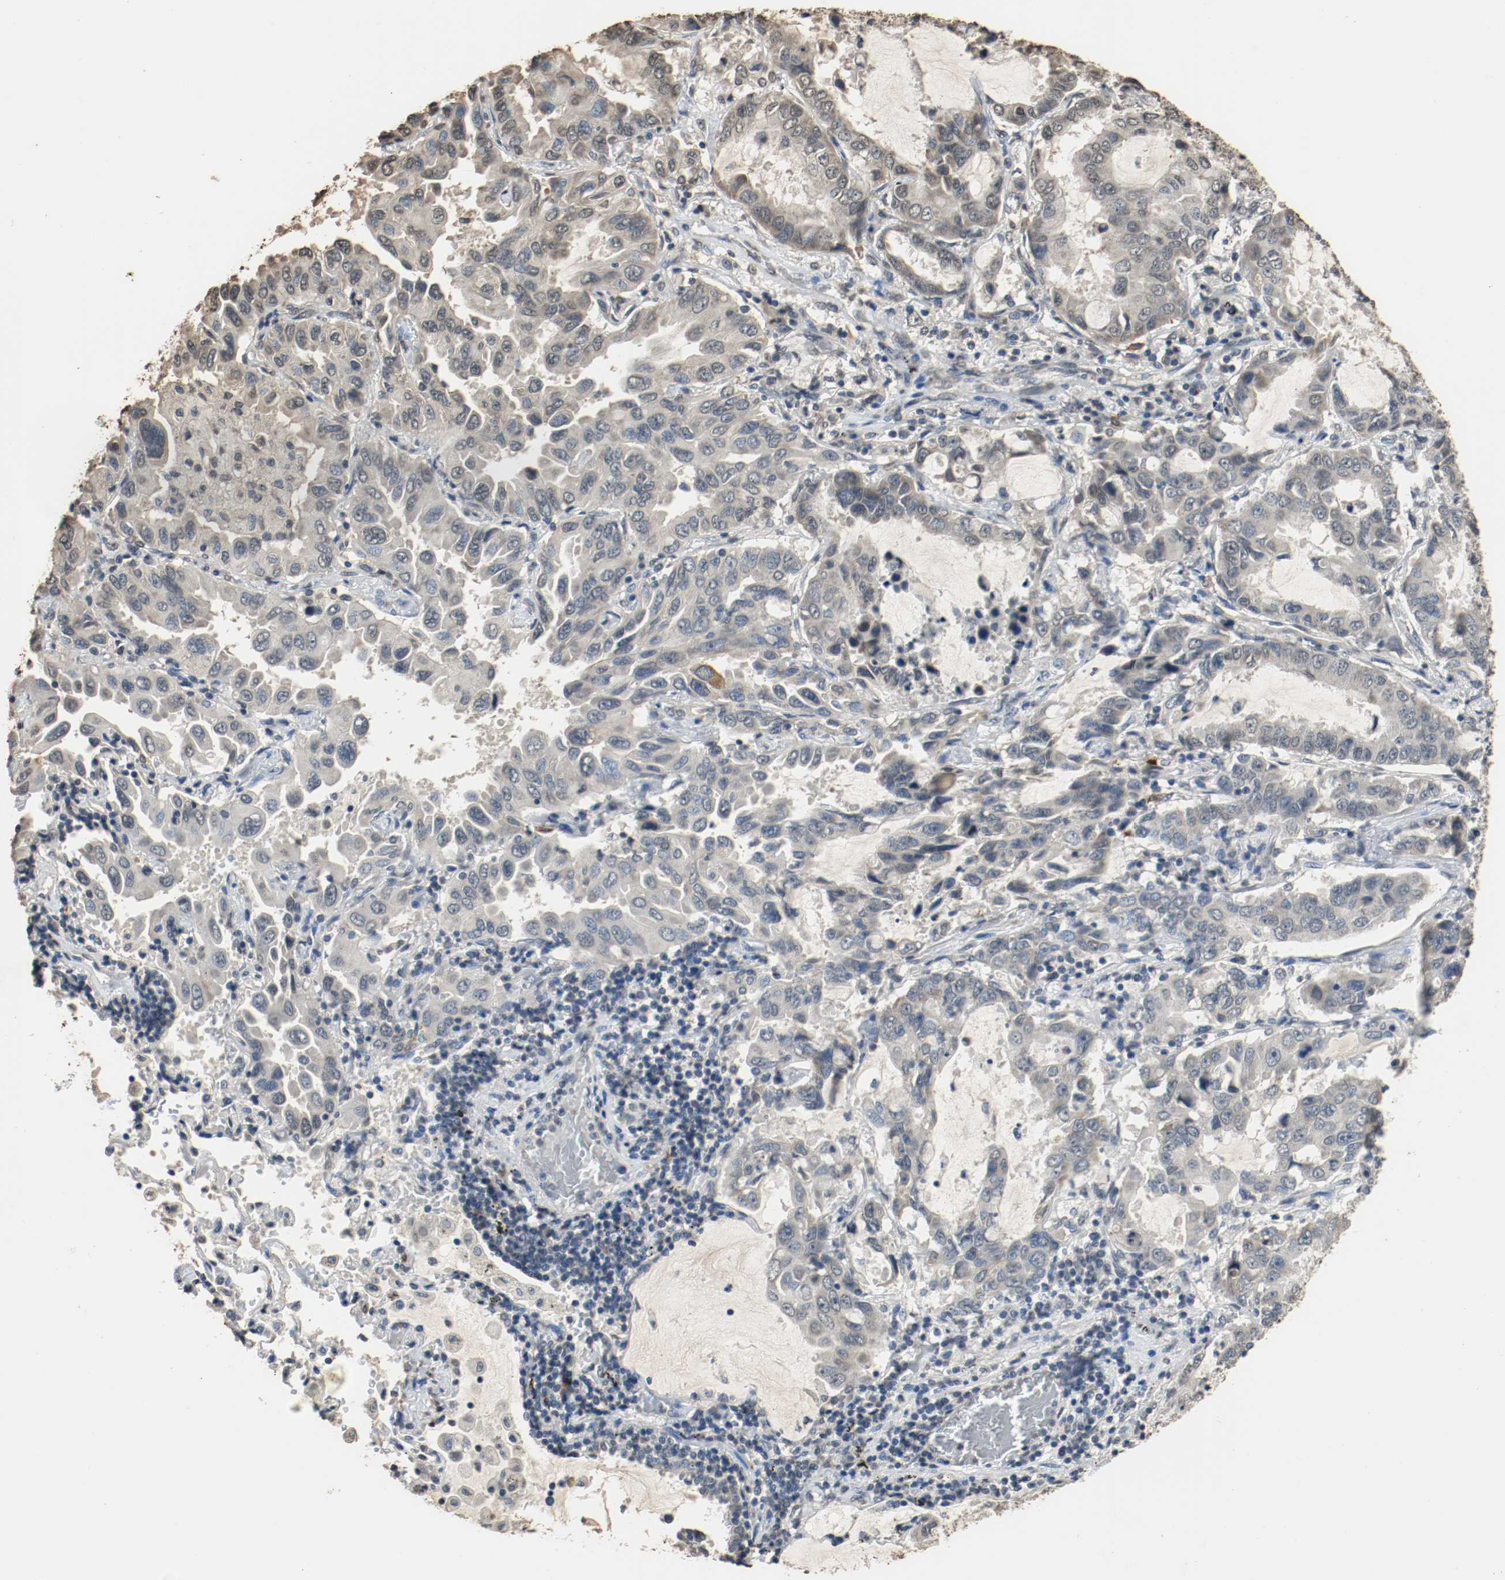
{"staining": {"intensity": "negative", "quantity": "none", "location": "none"}, "tissue": "lung cancer", "cell_type": "Tumor cells", "image_type": "cancer", "snomed": [{"axis": "morphology", "description": "Adenocarcinoma, NOS"}, {"axis": "topography", "description": "Lung"}], "caption": "The micrograph demonstrates no significant expression in tumor cells of adenocarcinoma (lung). (DAB (3,3'-diaminobenzidine) IHC with hematoxylin counter stain).", "gene": "RTN4", "patient": {"sex": "male", "age": 64}}